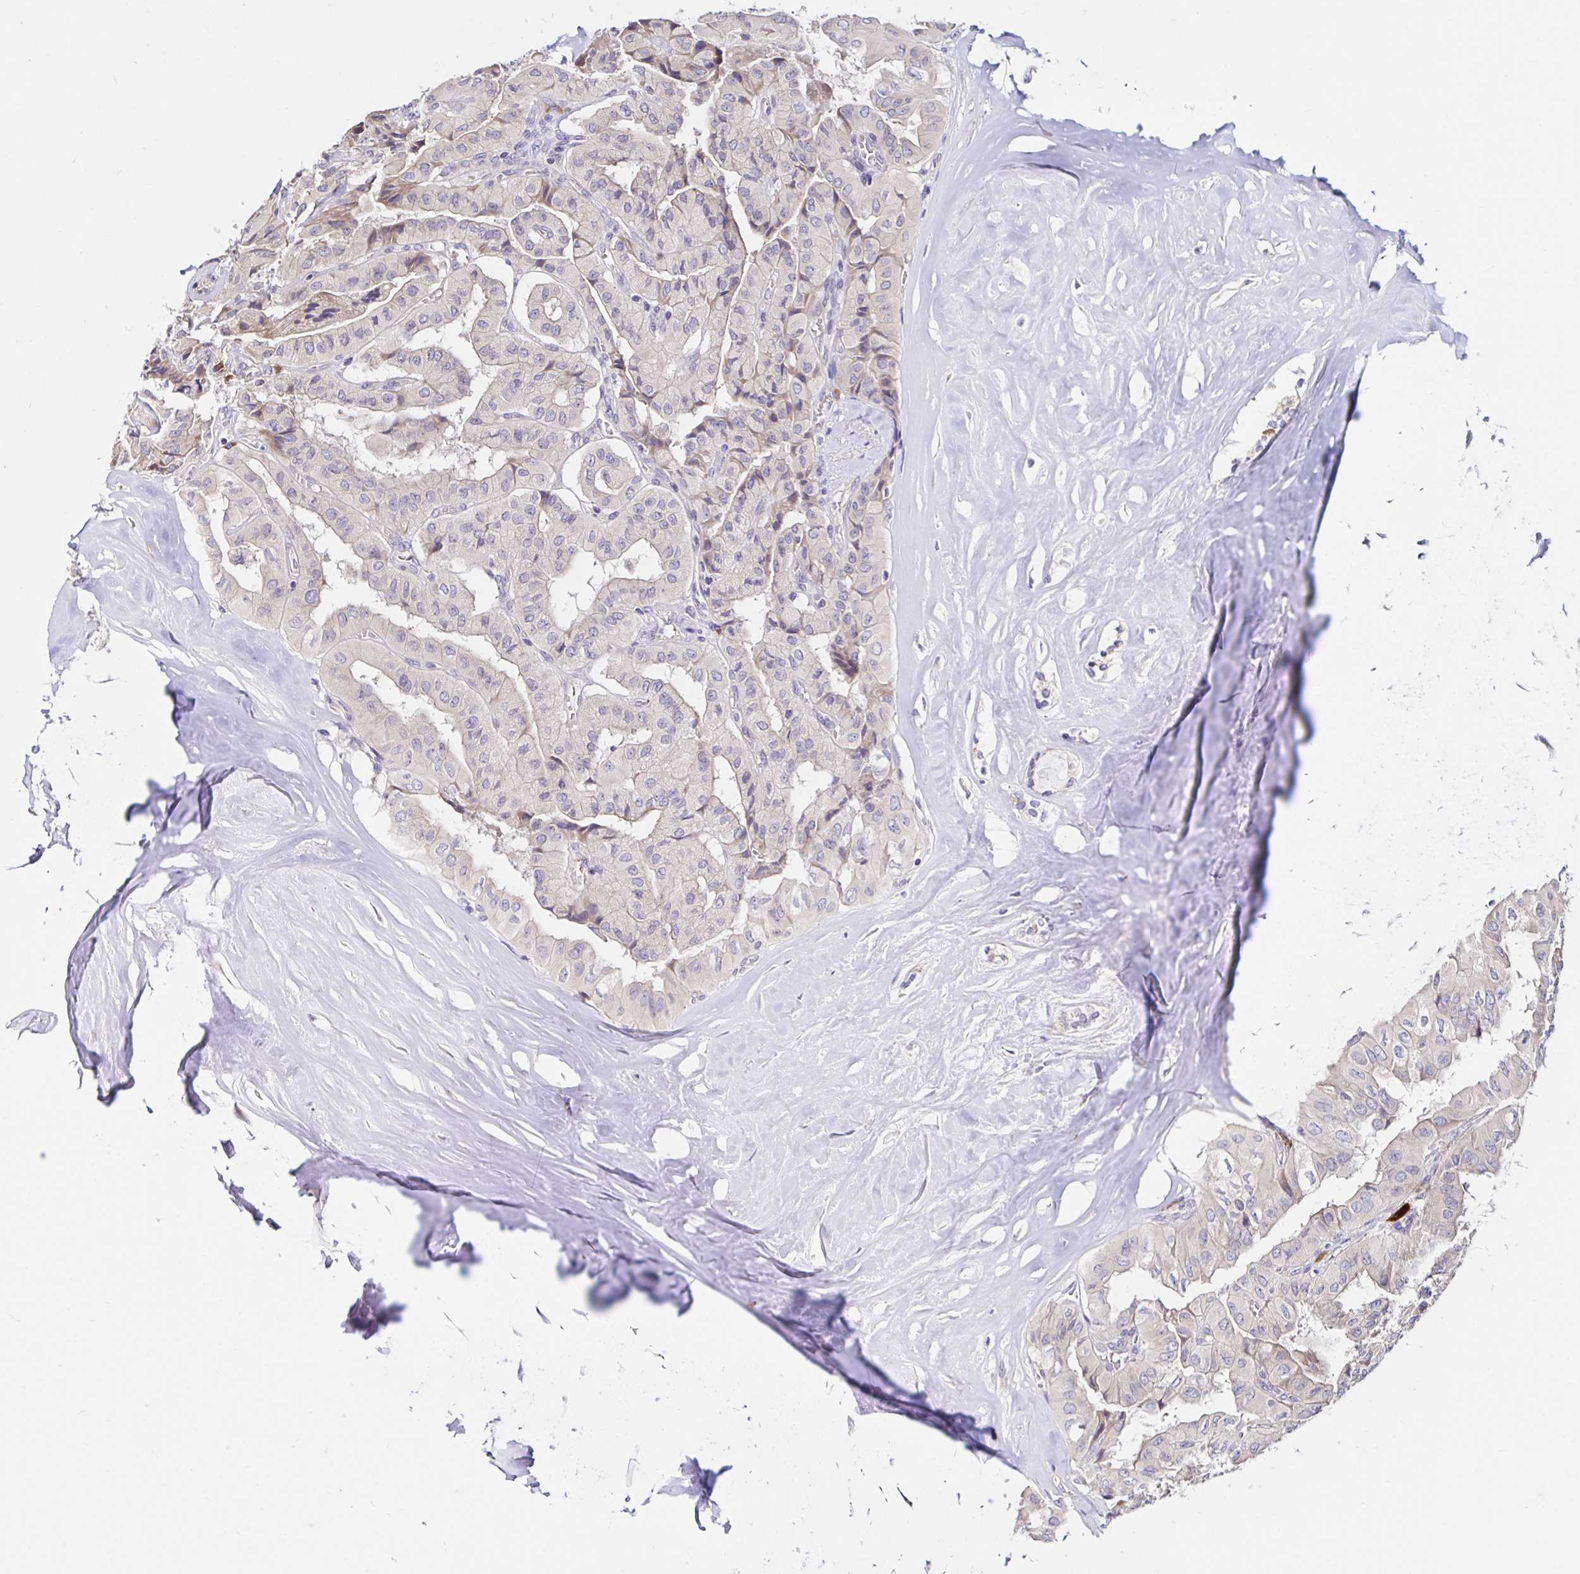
{"staining": {"intensity": "weak", "quantity": ">75%", "location": "cytoplasmic/membranous"}, "tissue": "thyroid cancer", "cell_type": "Tumor cells", "image_type": "cancer", "snomed": [{"axis": "morphology", "description": "Normal tissue, NOS"}, {"axis": "morphology", "description": "Papillary adenocarcinoma, NOS"}, {"axis": "topography", "description": "Thyroid gland"}], "caption": "Tumor cells demonstrate low levels of weak cytoplasmic/membranous positivity in about >75% of cells in papillary adenocarcinoma (thyroid).", "gene": "VSIG2", "patient": {"sex": "female", "age": 59}}